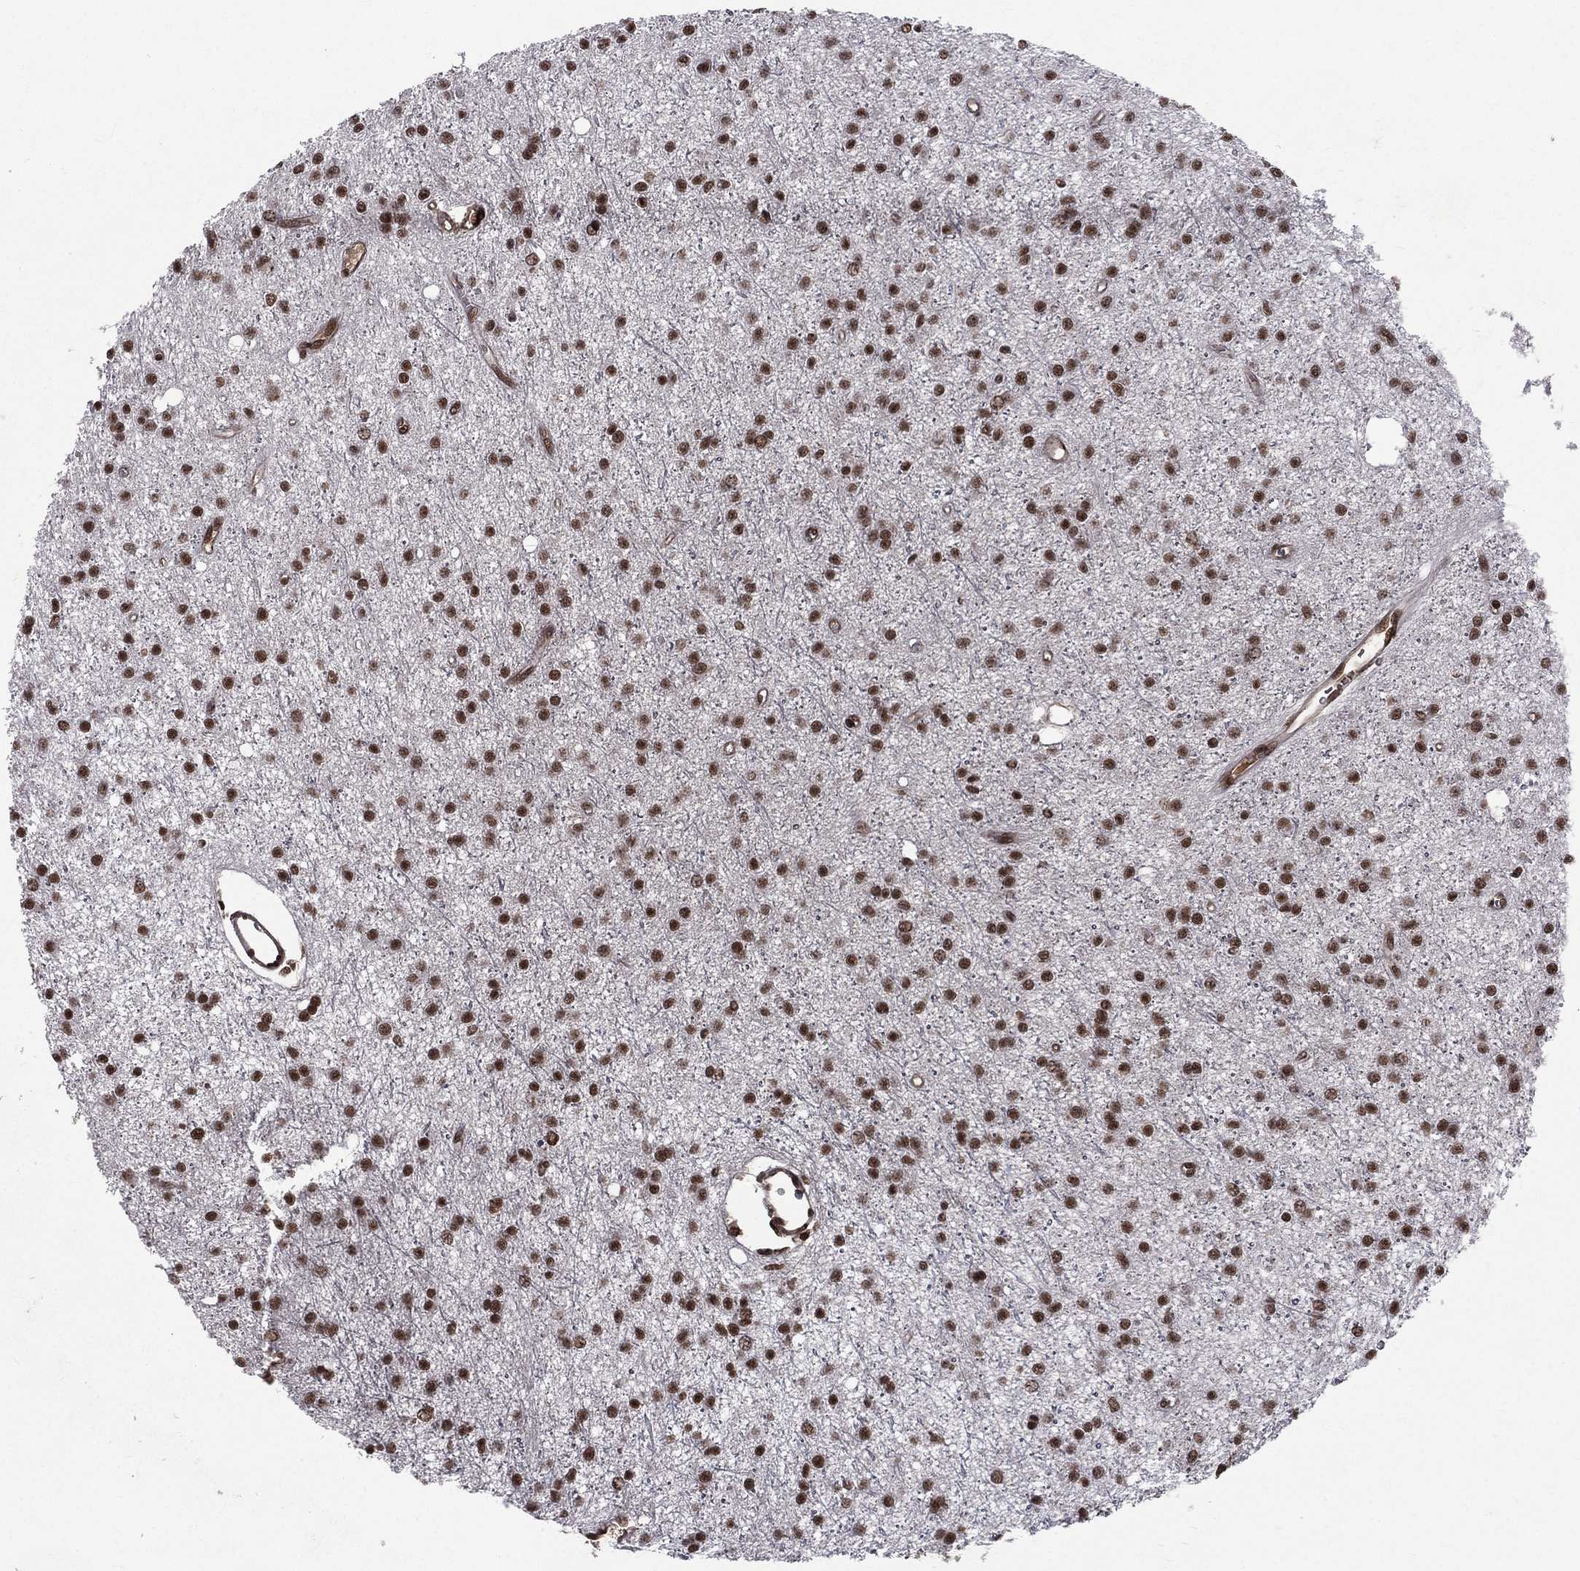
{"staining": {"intensity": "strong", "quantity": "25%-75%", "location": "nuclear"}, "tissue": "glioma", "cell_type": "Tumor cells", "image_type": "cancer", "snomed": [{"axis": "morphology", "description": "Glioma, malignant, Low grade"}, {"axis": "topography", "description": "Brain"}], "caption": "Approximately 25%-75% of tumor cells in low-grade glioma (malignant) show strong nuclear protein positivity as visualized by brown immunohistochemical staining.", "gene": "SMC3", "patient": {"sex": "male", "age": 27}}